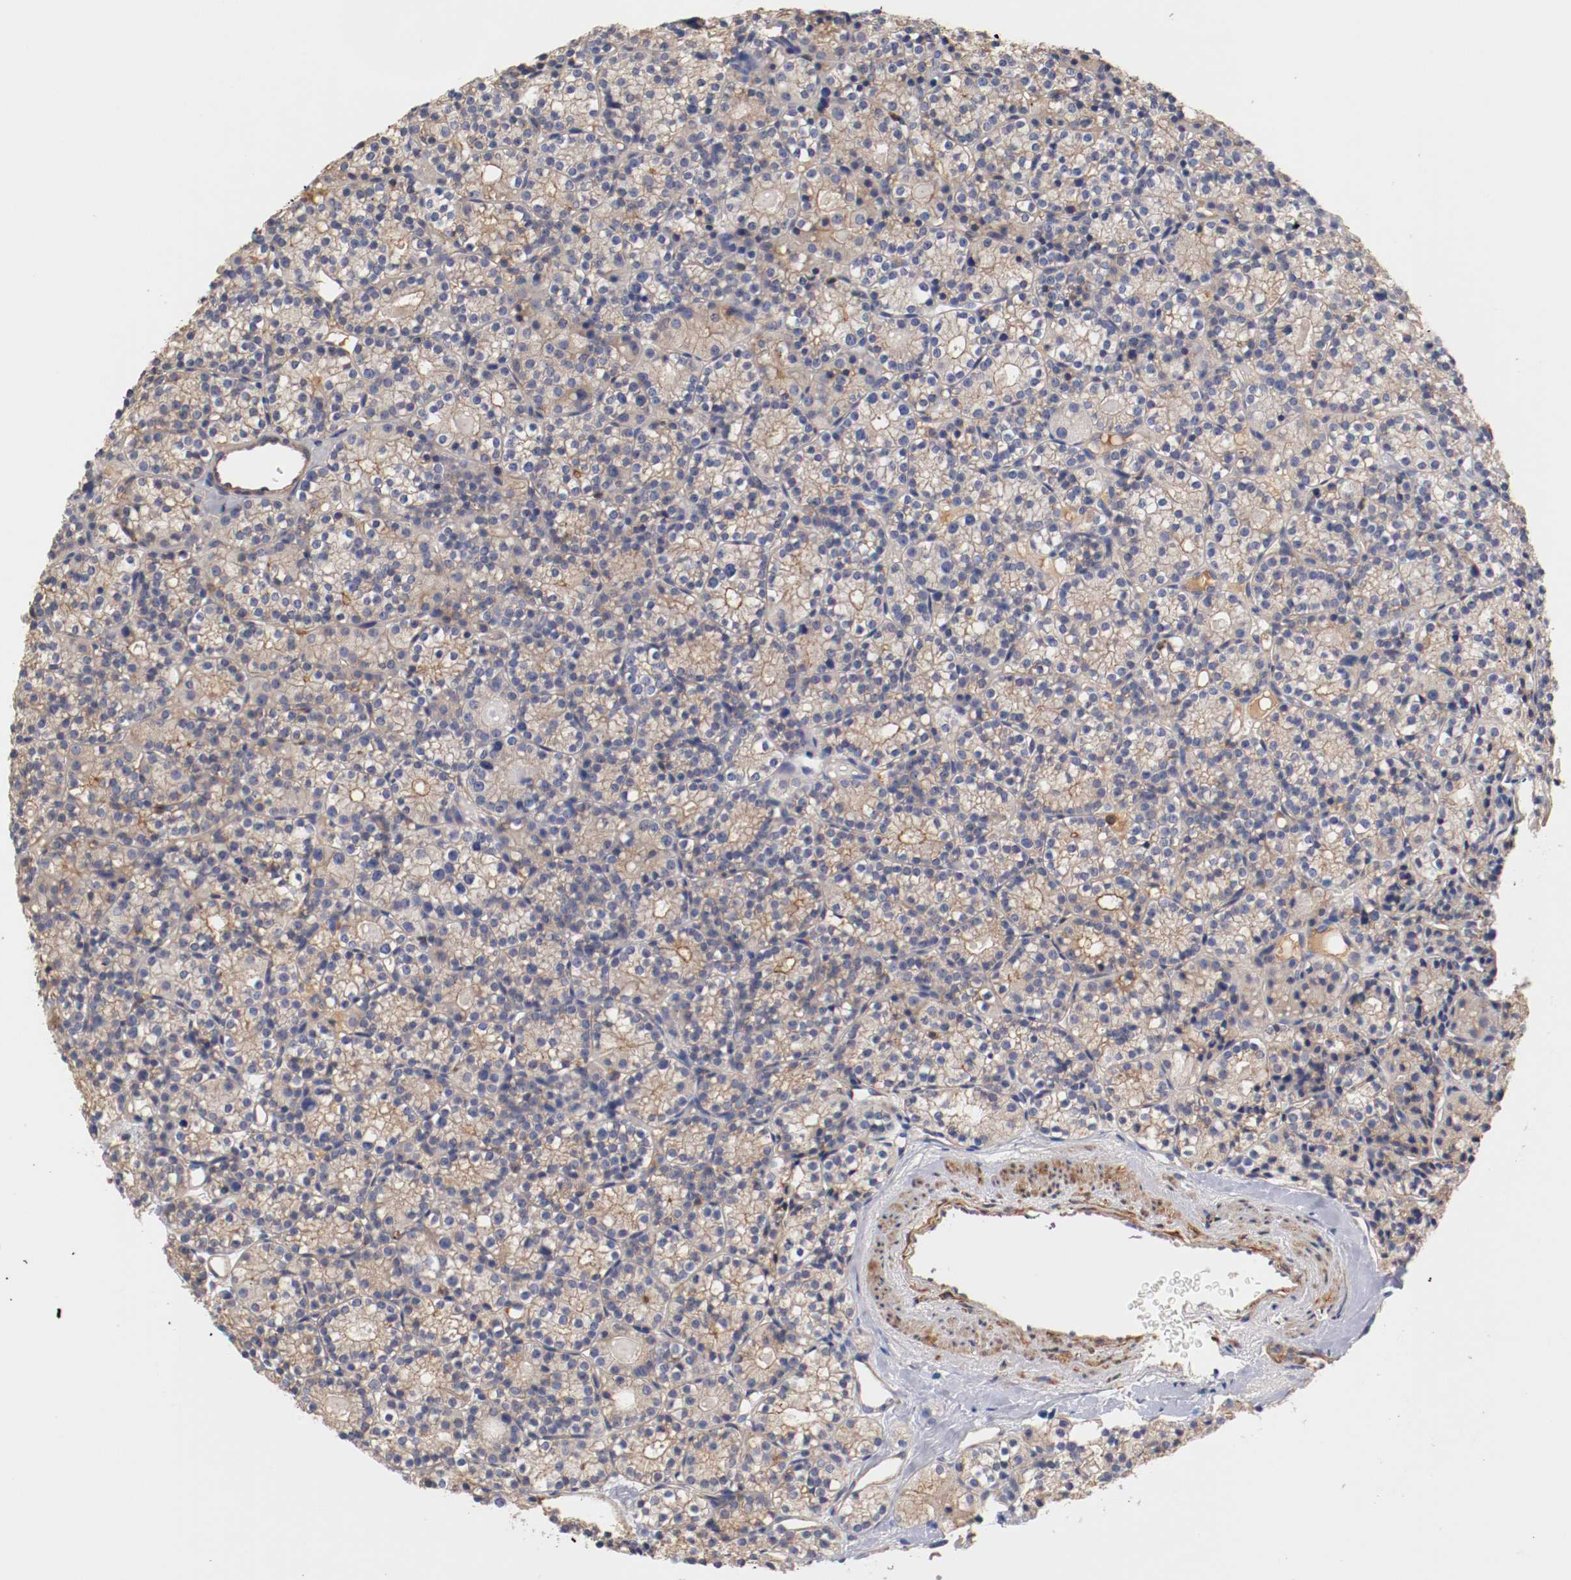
{"staining": {"intensity": "moderate", "quantity": "25%-75%", "location": "cytoplasmic/membranous"}, "tissue": "parathyroid gland", "cell_type": "Glandular cells", "image_type": "normal", "snomed": [{"axis": "morphology", "description": "Normal tissue, NOS"}, {"axis": "topography", "description": "Parathyroid gland"}], "caption": "Immunohistochemistry histopathology image of normal parathyroid gland stained for a protein (brown), which exhibits medium levels of moderate cytoplasmic/membranous positivity in about 25%-75% of glandular cells.", "gene": "SEMA5A", "patient": {"sex": "female", "age": 64}}